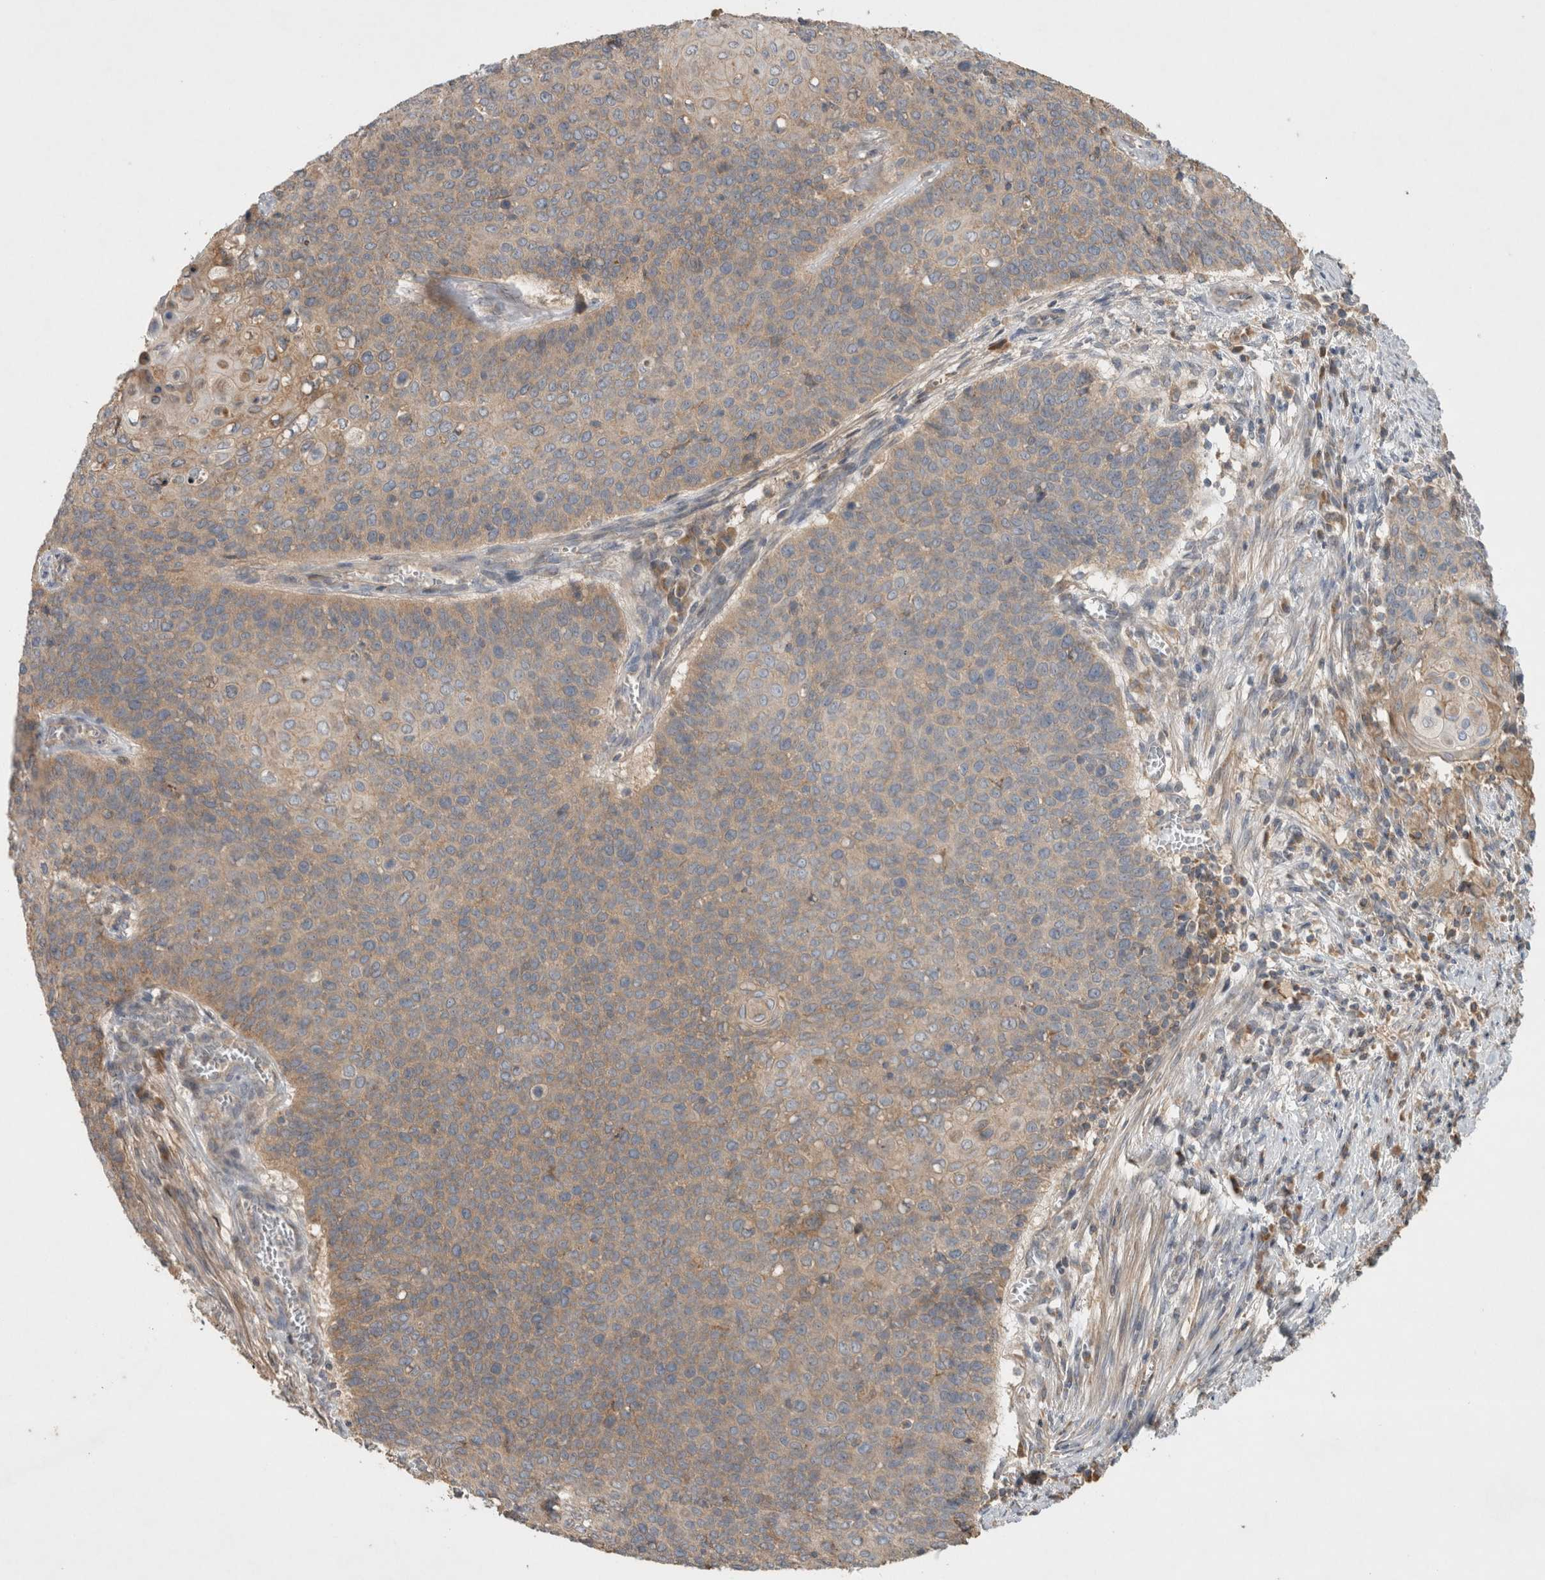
{"staining": {"intensity": "weak", "quantity": ">75%", "location": "cytoplasmic/membranous"}, "tissue": "cervical cancer", "cell_type": "Tumor cells", "image_type": "cancer", "snomed": [{"axis": "morphology", "description": "Squamous cell carcinoma, NOS"}, {"axis": "topography", "description": "Cervix"}], "caption": "Immunohistochemical staining of cervical squamous cell carcinoma displays low levels of weak cytoplasmic/membranous expression in approximately >75% of tumor cells. The protein is shown in brown color, while the nuclei are stained blue.", "gene": "SERAC1", "patient": {"sex": "female", "age": 39}}